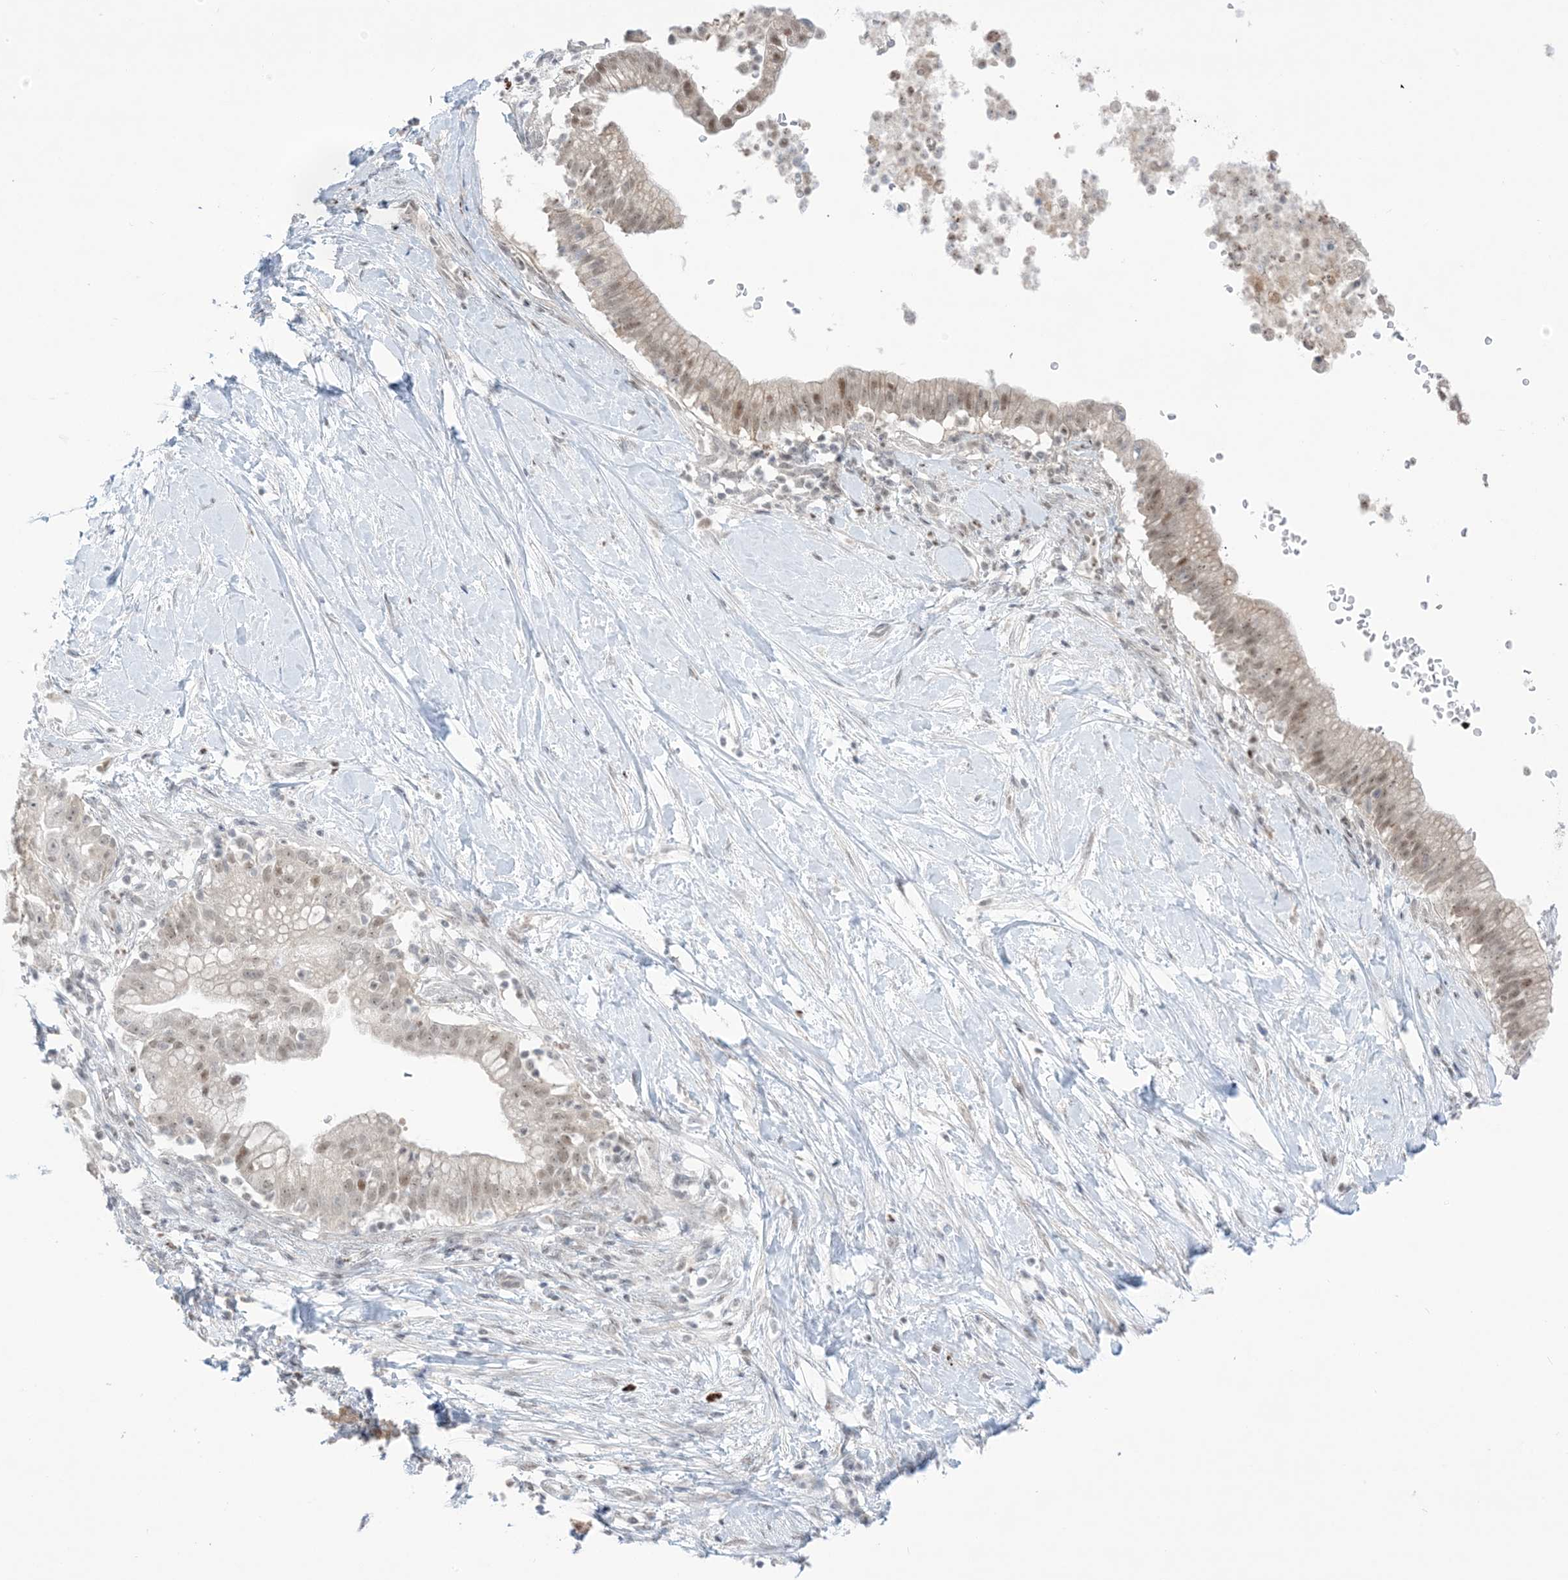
{"staining": {"intensity": "weak", "quantity": "25%-75%", "location": "nuclear"}, "tissue": "pancreatic cancer", "cell_type": "Tumor cells", "image_type": "cancer", "snomed": [{"axis": "morphology", "description": "Adenocarcinoma, NOS"}, {"axis": "topography", "description": "Pancreas"}], "caption": "Immunohistochemical staining of pancreatic adenocarcinoma reveals low levels of weak nuclear protein positivity in about 25%-75% of tumor cells.", "gene": "TFPT", "patient": {"sex": "male", "age": 68}}